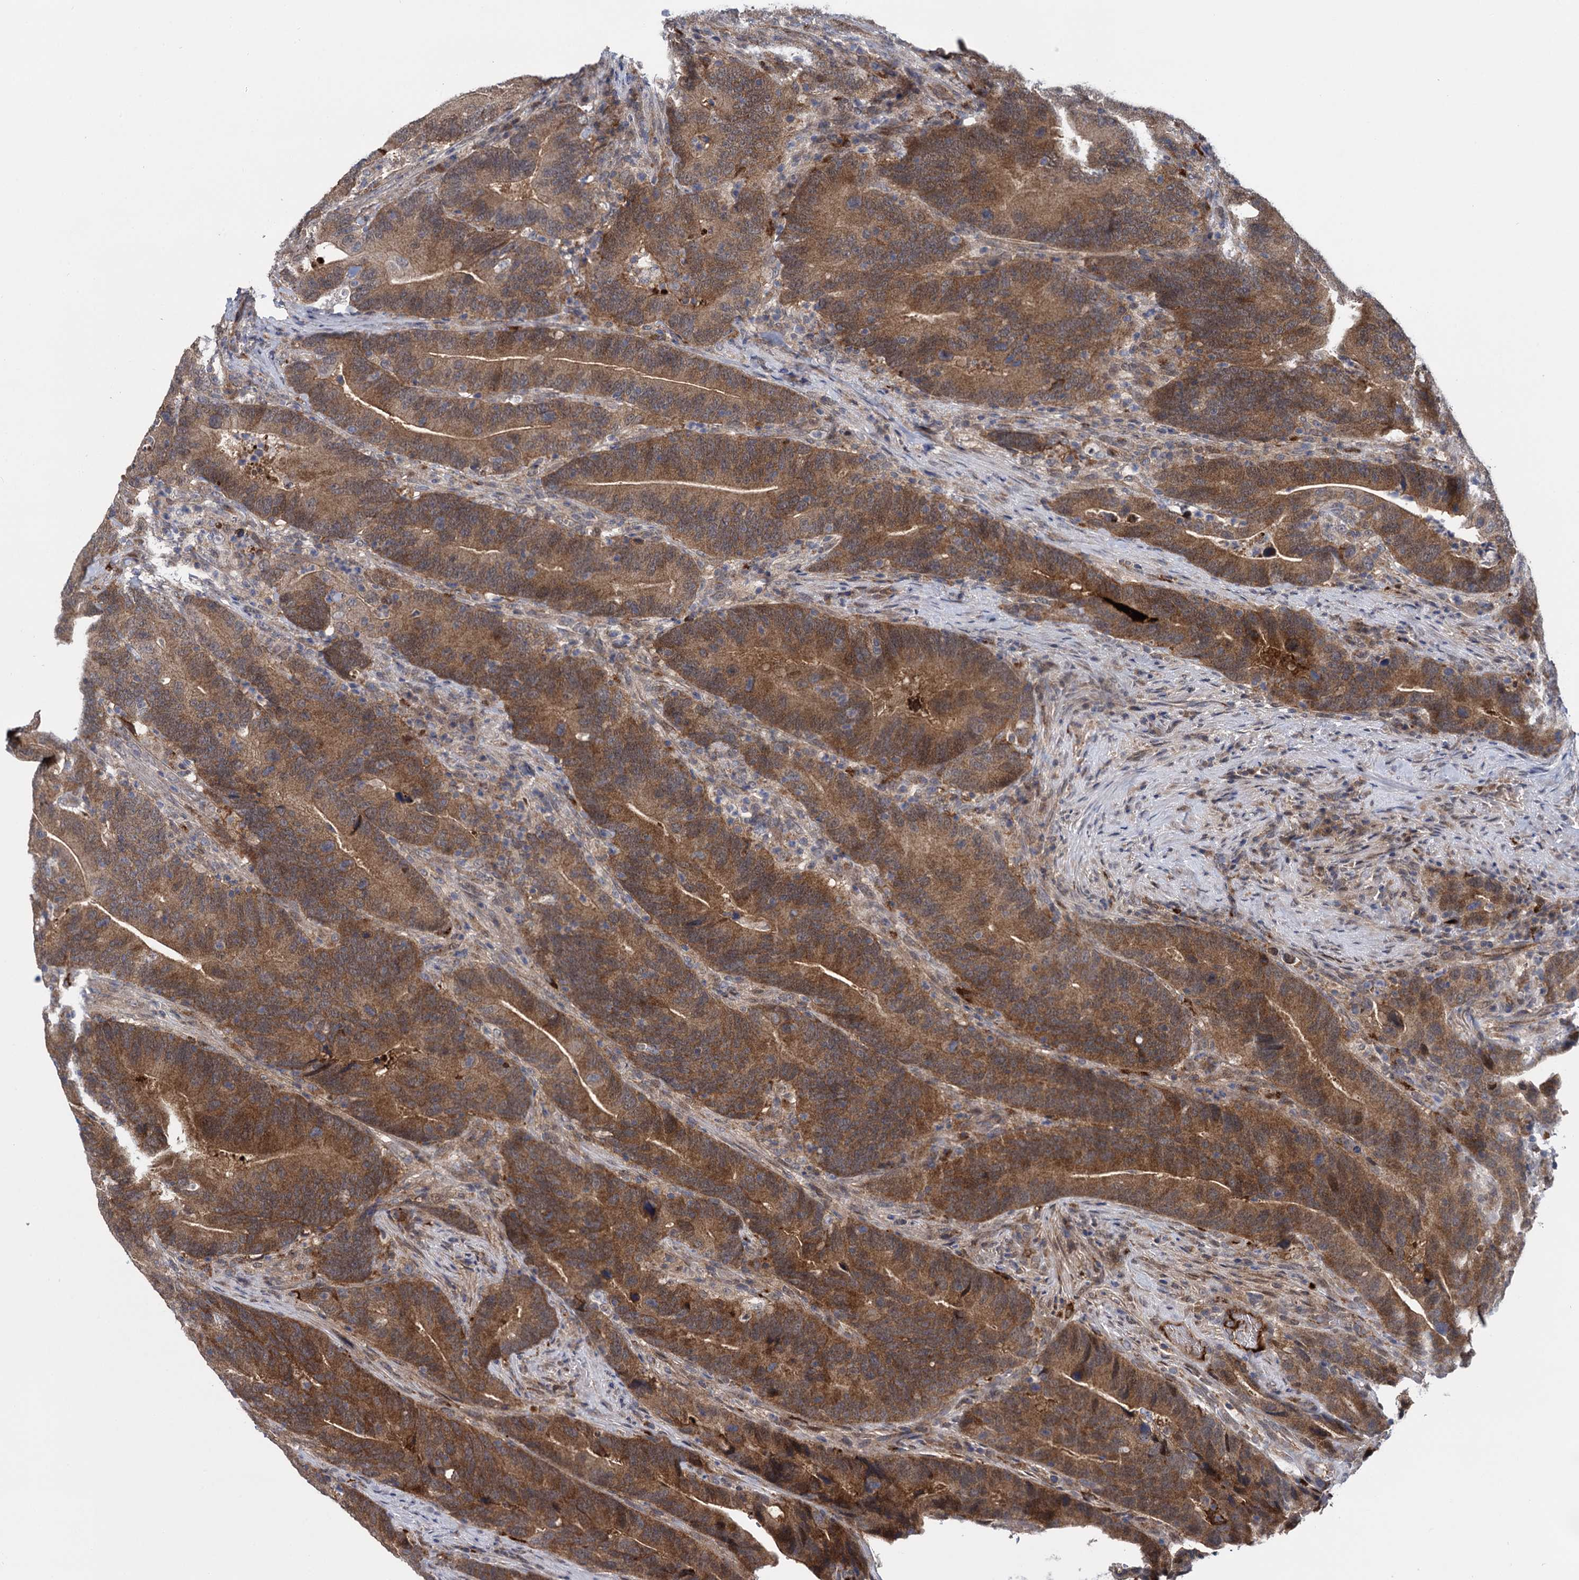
{"staining": {"intensity": "moderate", "quantity": ">75%", "location": "cytoplasmic/membranous"}, "tissue": "colorectal cancer", "cell_type": "Tumor cells", "image_type": "cancer", "snomed": [{"axis": "morphology", "description": "Adenocarcinoma, NOS"}, {"axis": "topography", "description": "Colon"}], "caption": "DAB (3,3'-diaminobenzidine) immunohistochemical staining of human colorectal cancer (adenocarcinoma) shows moderate cytoplasmic/membranous protein positivity in approximately >75% of tumor cells. (DAB = brown stain, brightfield microscopy at high magnification).", "gene": "GLO1", "patient": {"sex": "female", "age": 66}}